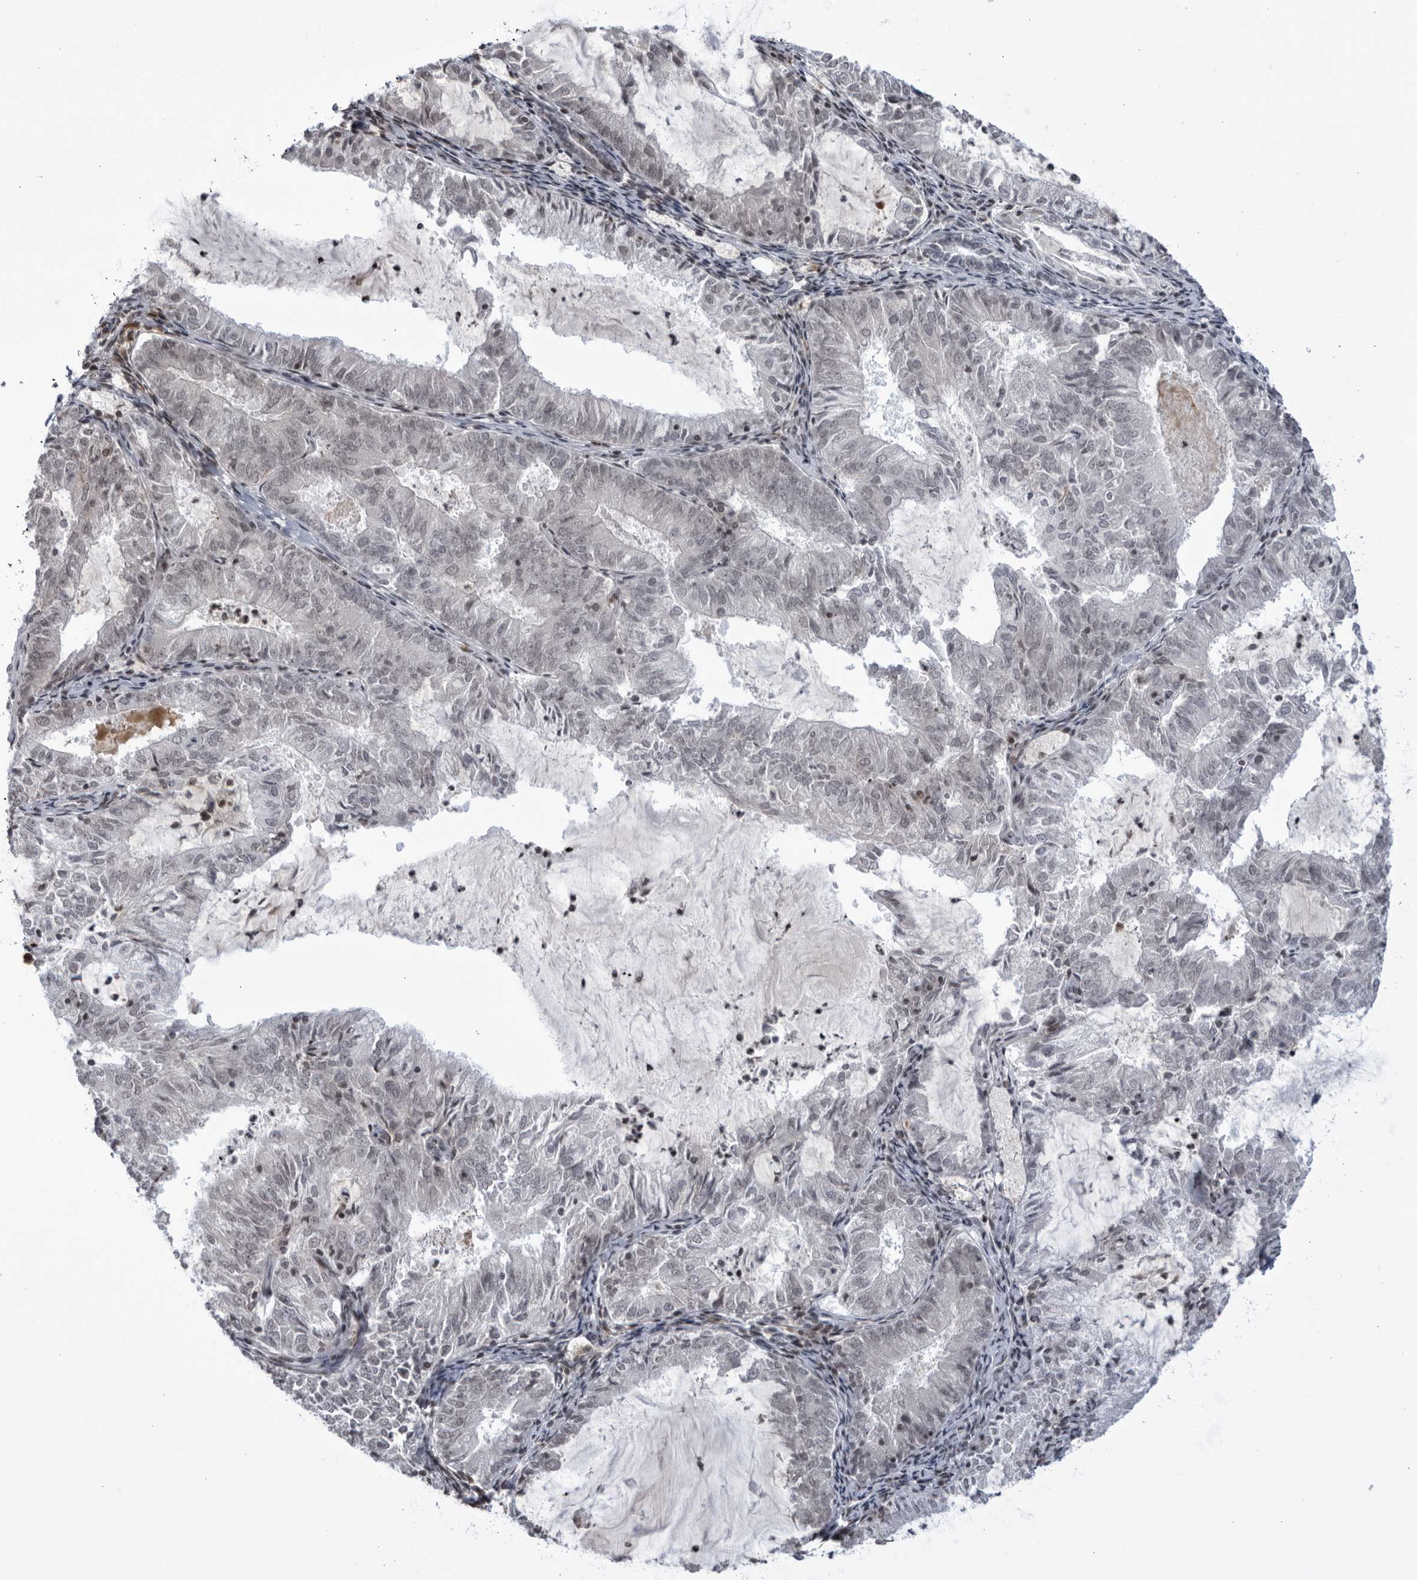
{"staining": {"intensity": "negative", "quantity": "none", "location": "none"}, "tissue": "endometrial cancer", "cell_type": "Tumor cells", "image_type": "cancer", "snomed": [{"axis": "morphology", "description": "Adenocarcinoma, NOS"}, {"axis": "topography", "description": "Endometrium"}], "caption": "The immunohistochemistry (IHC) photomicrograph has no significant staining in tumor cells of endometrial cancer tissue.", "gene": "DTL", "patient": {"sex": "female", "age": 57}}